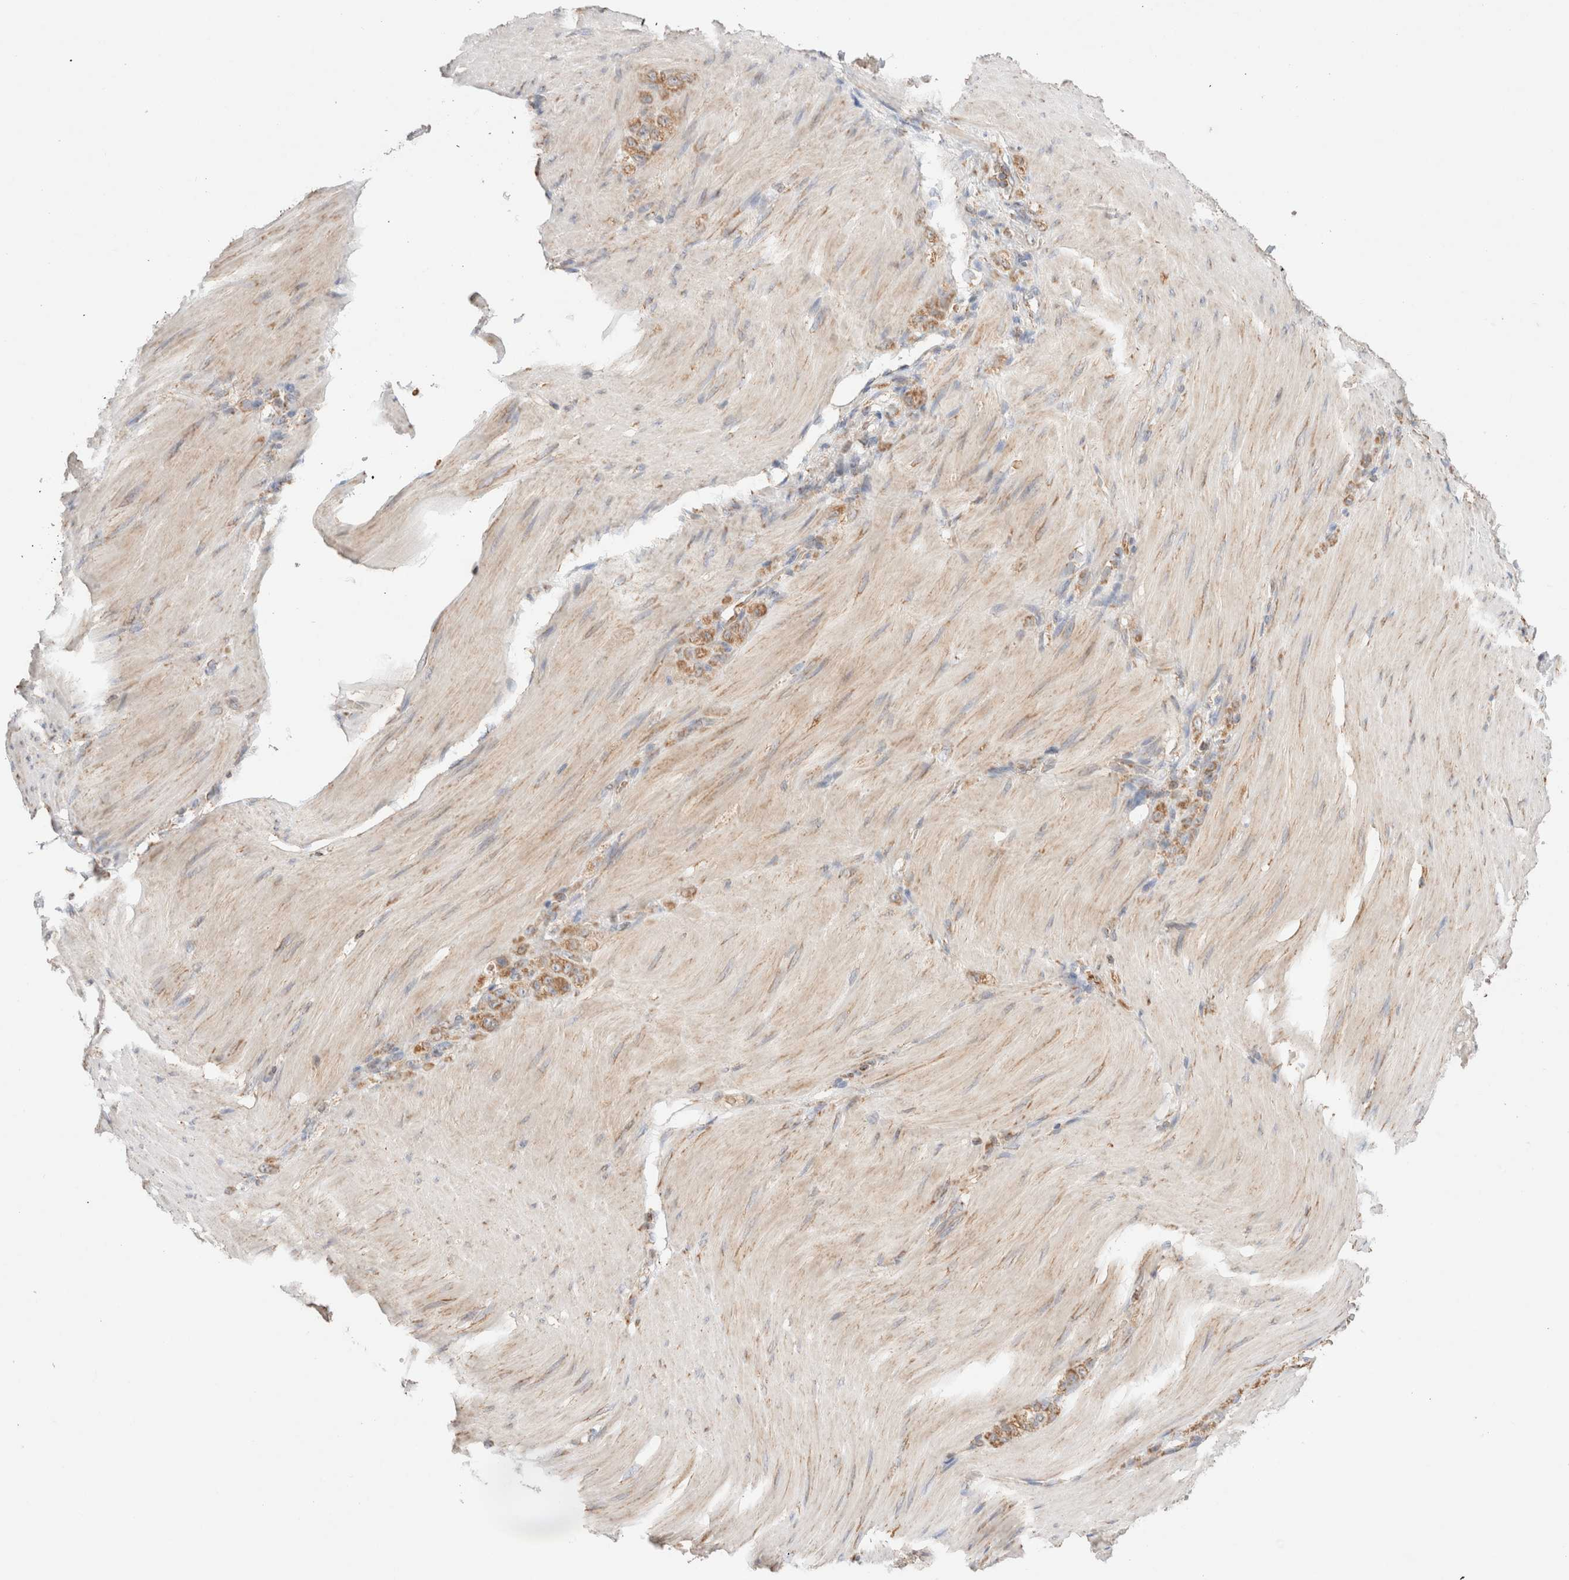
{"staining": {"intensity": "moderate", "quantity": ">75%", "location": "cytoplasmic/membranous"}, "tissue": "stomach cancer", "cell_type": "Tumor cells", "image_type": "cancer", "snomed": [{"axis": "morphology", "description": "Normal tissue, NOS"}, {"axis": "morphology", "description": "Adenocarcinoma, NOS"}, {"axis": "topography", "description": "Stomach"}], "caption": "Protein analysis of stomach adenocarcinoma tissue displays moderate cytoplasmic/membranous staining in approximately >75% of tumor cells.", "gene": "TMPPE", "patient": {"sex": "male", "age": 82}}